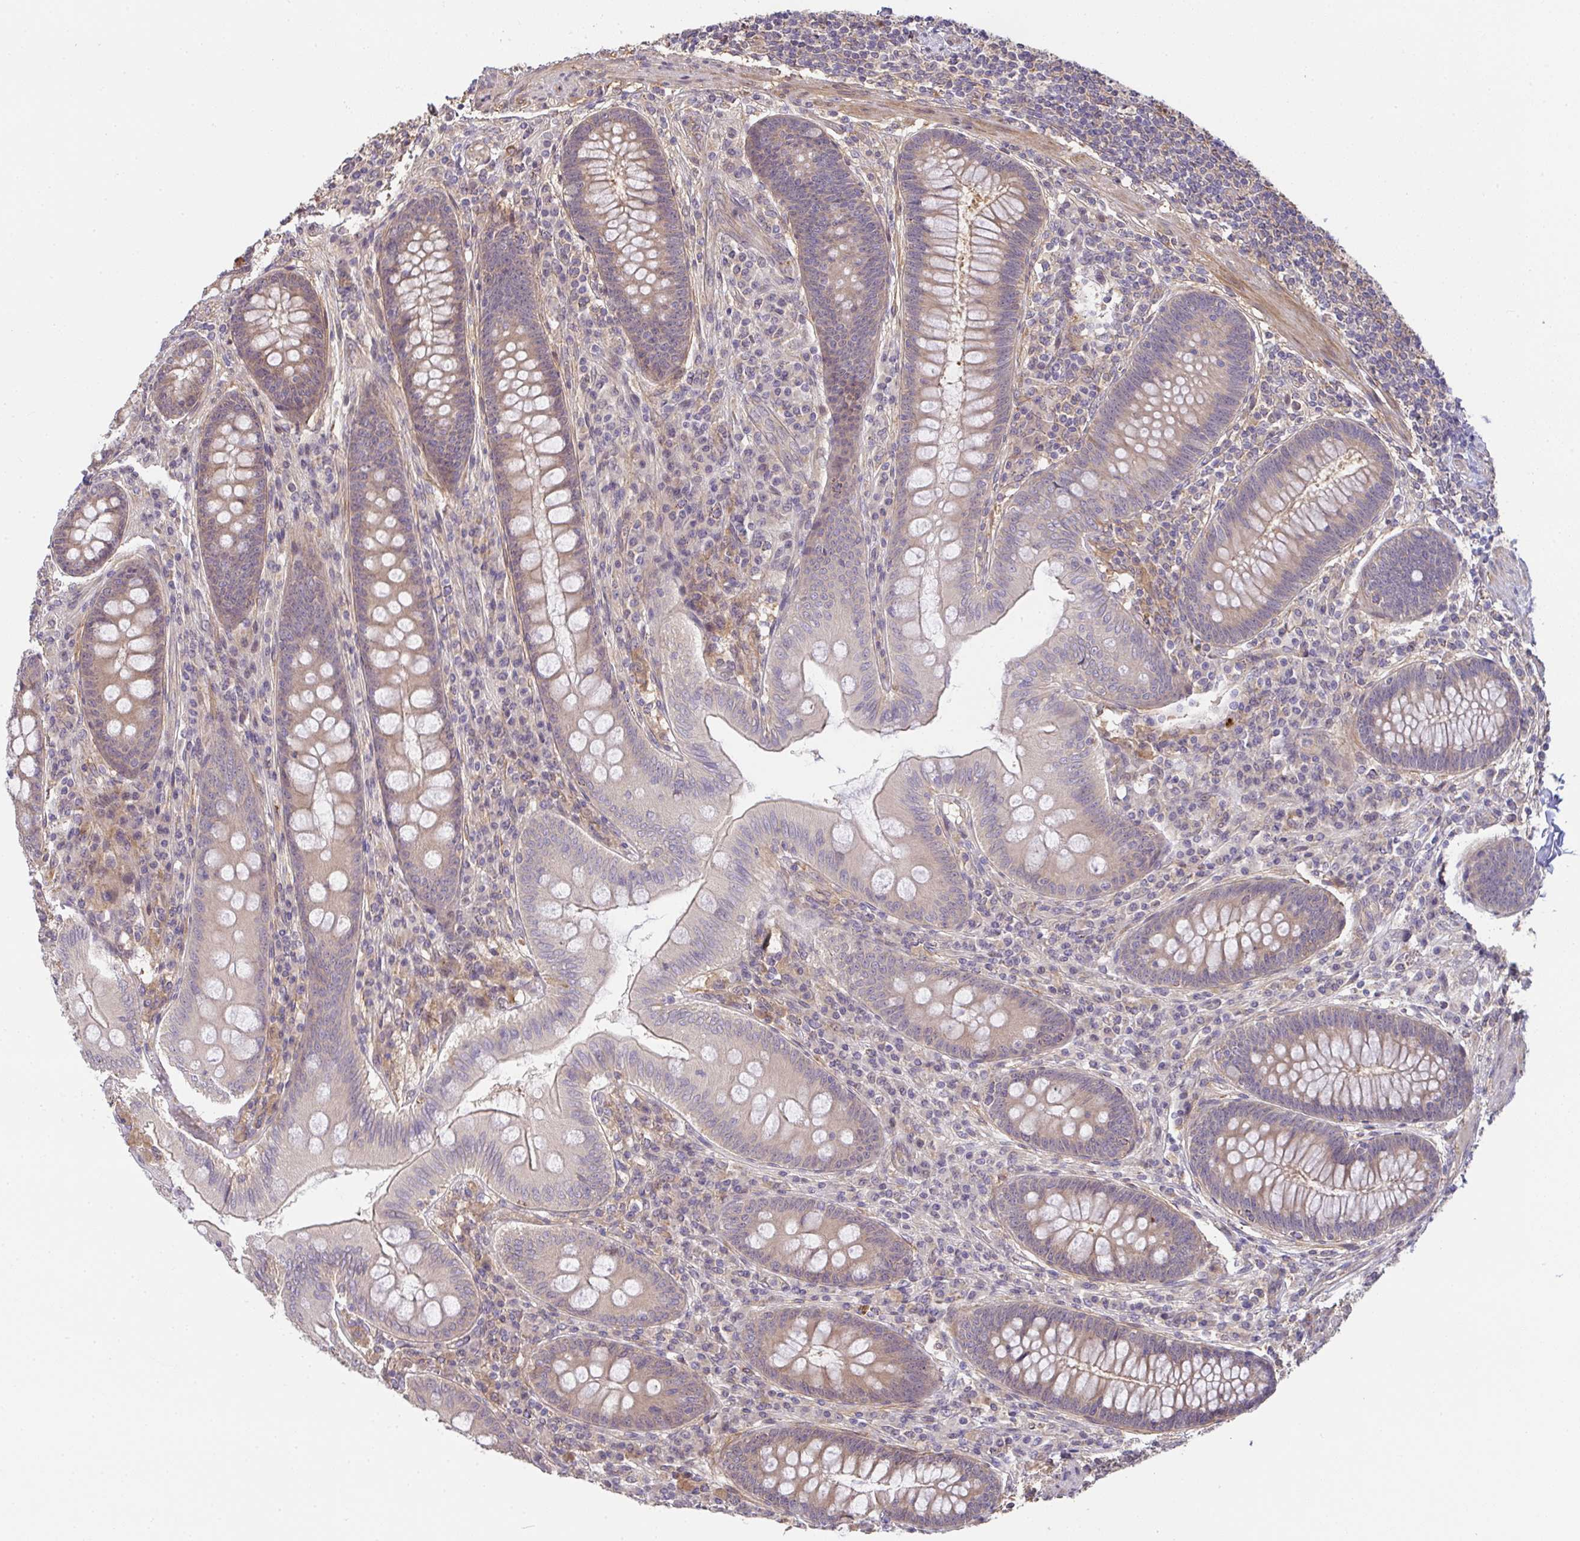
{"staining": {"intensity": "weak", "quantity": "25%-75%", "location": "cytoplasmic/membranous"}, "tissue": "appendix", "cell_type": "Glandular cells", "image_type": "normal", "snomed": [{"axis": "morphology", "description": "Normal tissue, NOS"}, {"axis": "topography", "description": "Appendix"}], "caption": "The micrograph exhibits staining of normal appendix, revealing weak cytoplasmic/membranous protein staining (brown color) within glandular cells.", "gene": "EEF1AKMT1", "patient": {"sex": "male", "age": 71}}